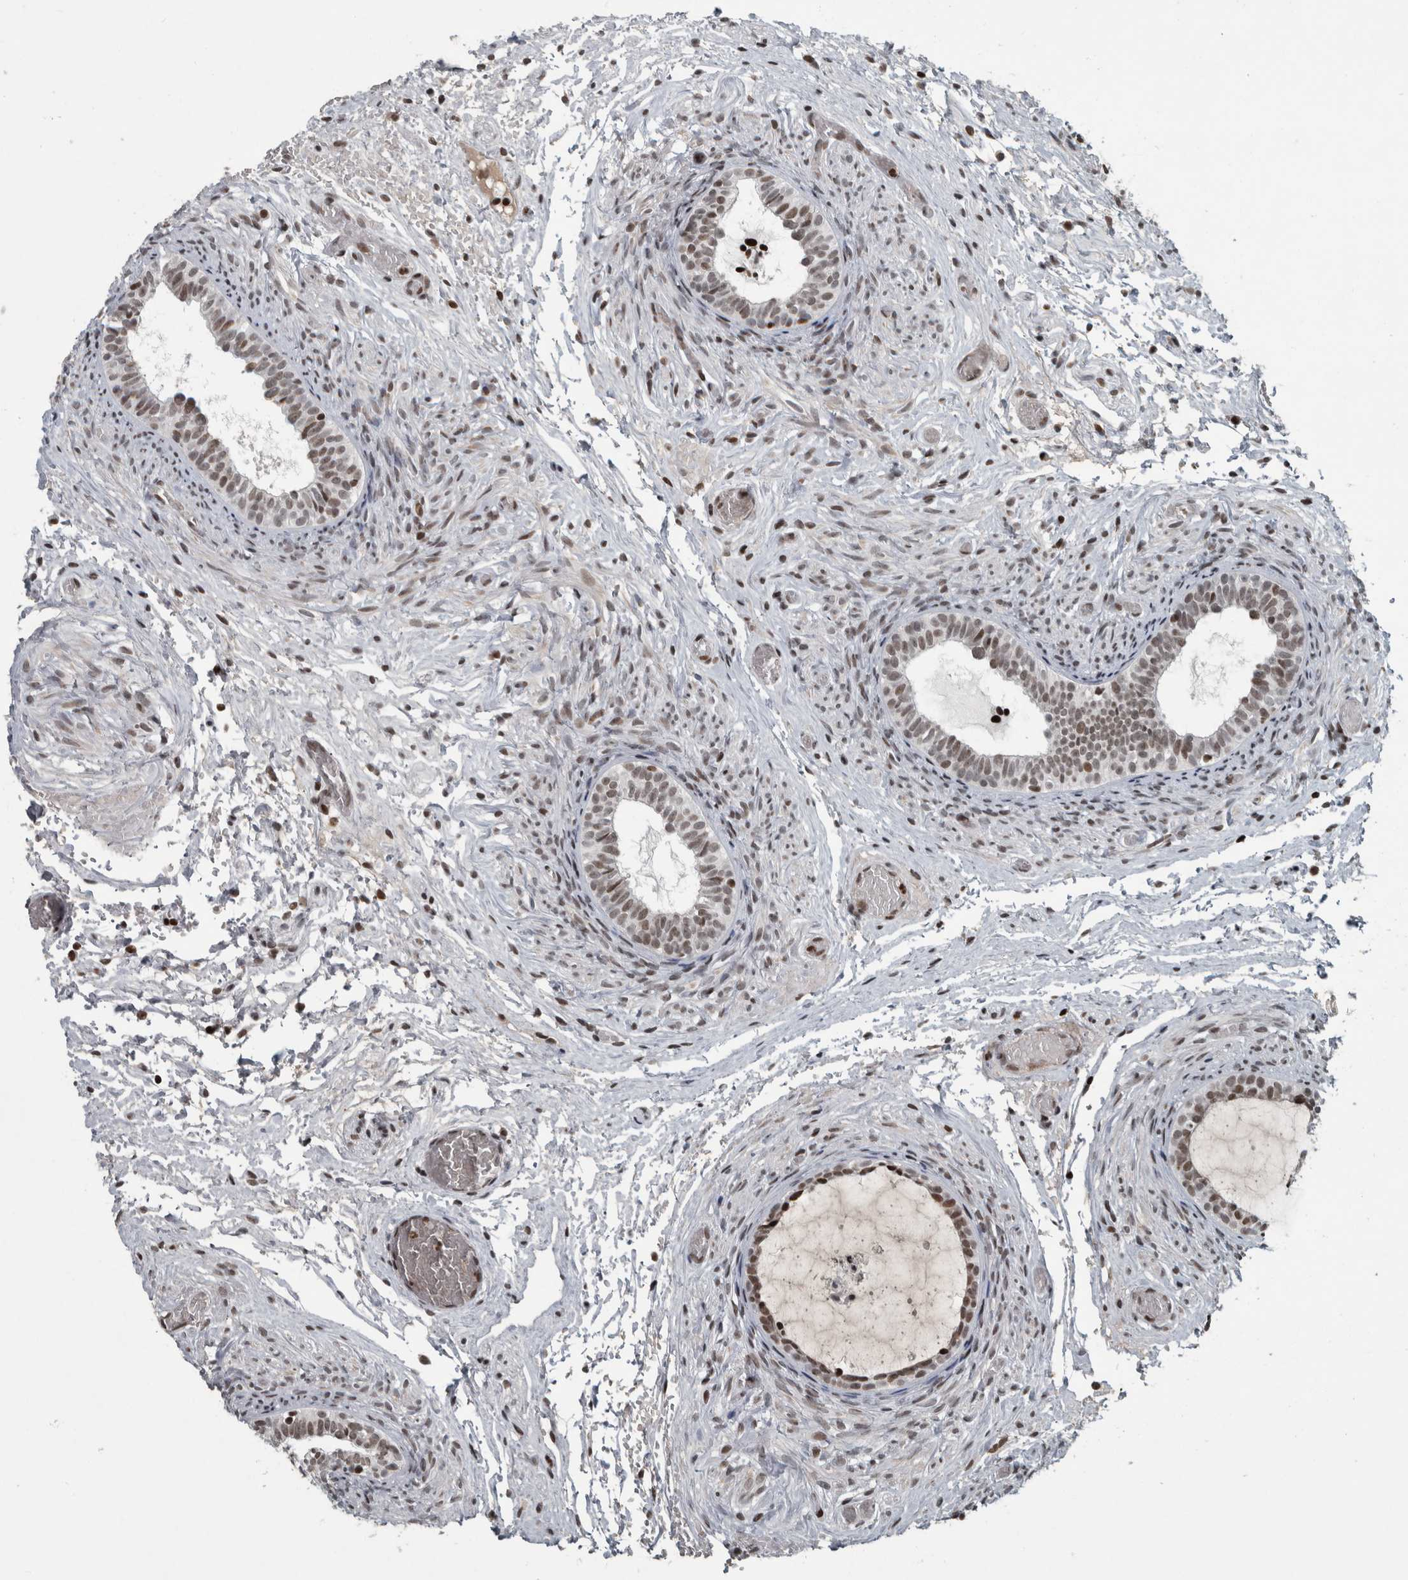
{"staining": {"intensity": "moderate", "quantity": ">75%", "location": "cytoplasmic/membranous,nuclear"}, "tissue": "epididymis", "cell_type": "Glandular cells", "image_type": "normal", "snomed": [{"axis": "morphology", "description": "Normal tissue, NOS"}, {"axis": "topography", "description": "Epididymis"}], "caption": "Moderate cytoplasmic/membranous,nuclear protein positivity is present in approximately >75% of glandular cells in epididymis. The protein is stained brown, and the nuclei are stained in blue (DAB IHC with brightfield microscopy, high magnification).", "gene": "UNC50", "patient": {"sex": "male", "age": 5}}